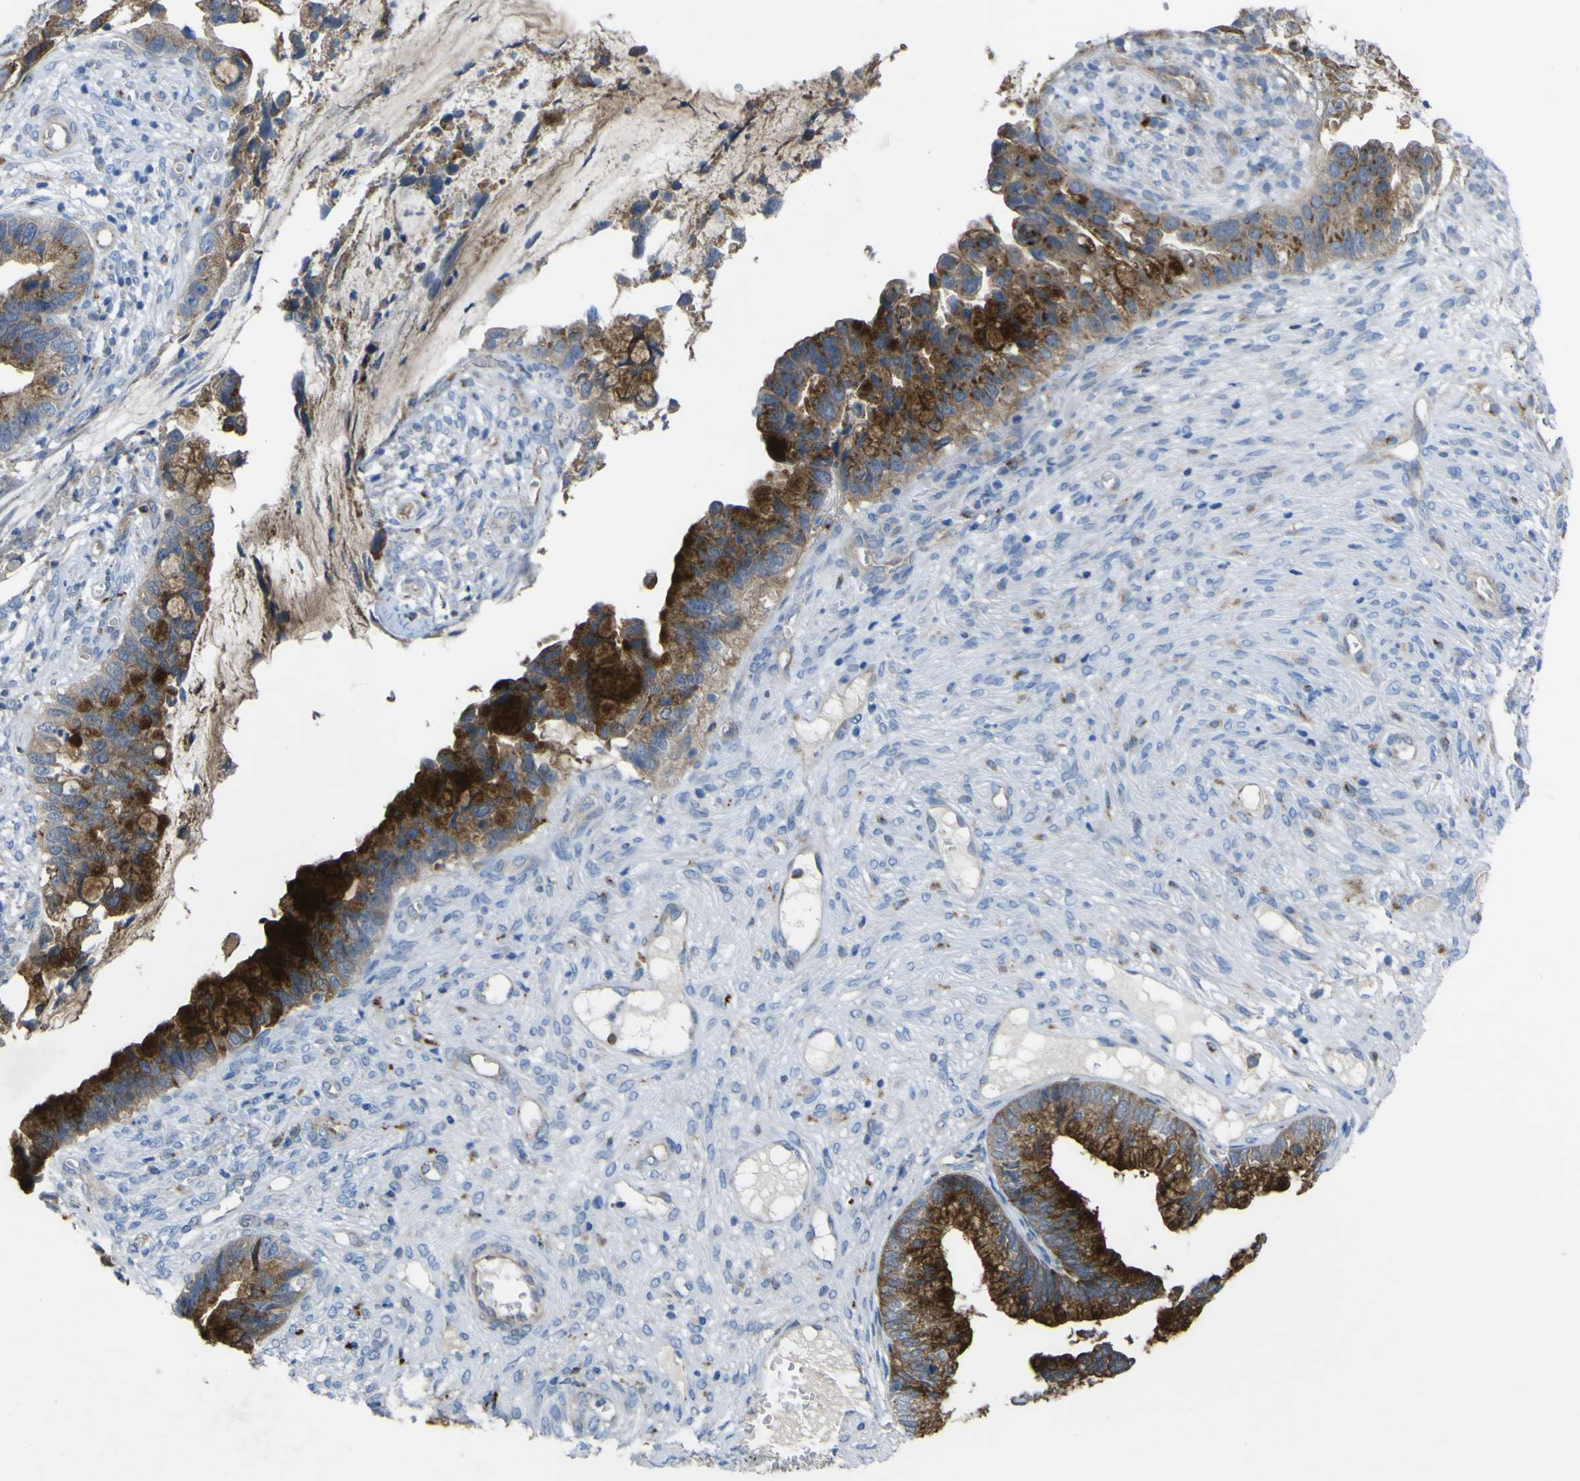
{"staining": {"intensity": "strong", "quantity": ">75%", "location": "cytoplasmic/membranous"}, "tissue": "cervical cancer", "cell_type": "Tumor cells", "image_type": "cancer", "snomed": [{"axis": "morphology", "description": "Adenocarcinoma, NOS"}, {"axis": "topography", "description": "Cervix"}], "caption": "Cervical cancer stained with DAB immunohistochemistry exhibits high levels of strong cytoplasmic/membranous staining in about >75% of tumor cells. (Stains: DAB (3,3'-diaminobenzidine) in brown, nuclei in blue, Microscopy: brightfield microscopy at high magnification).", "gene": "CST3", "patient": {"sex": "female", "age": 44}}